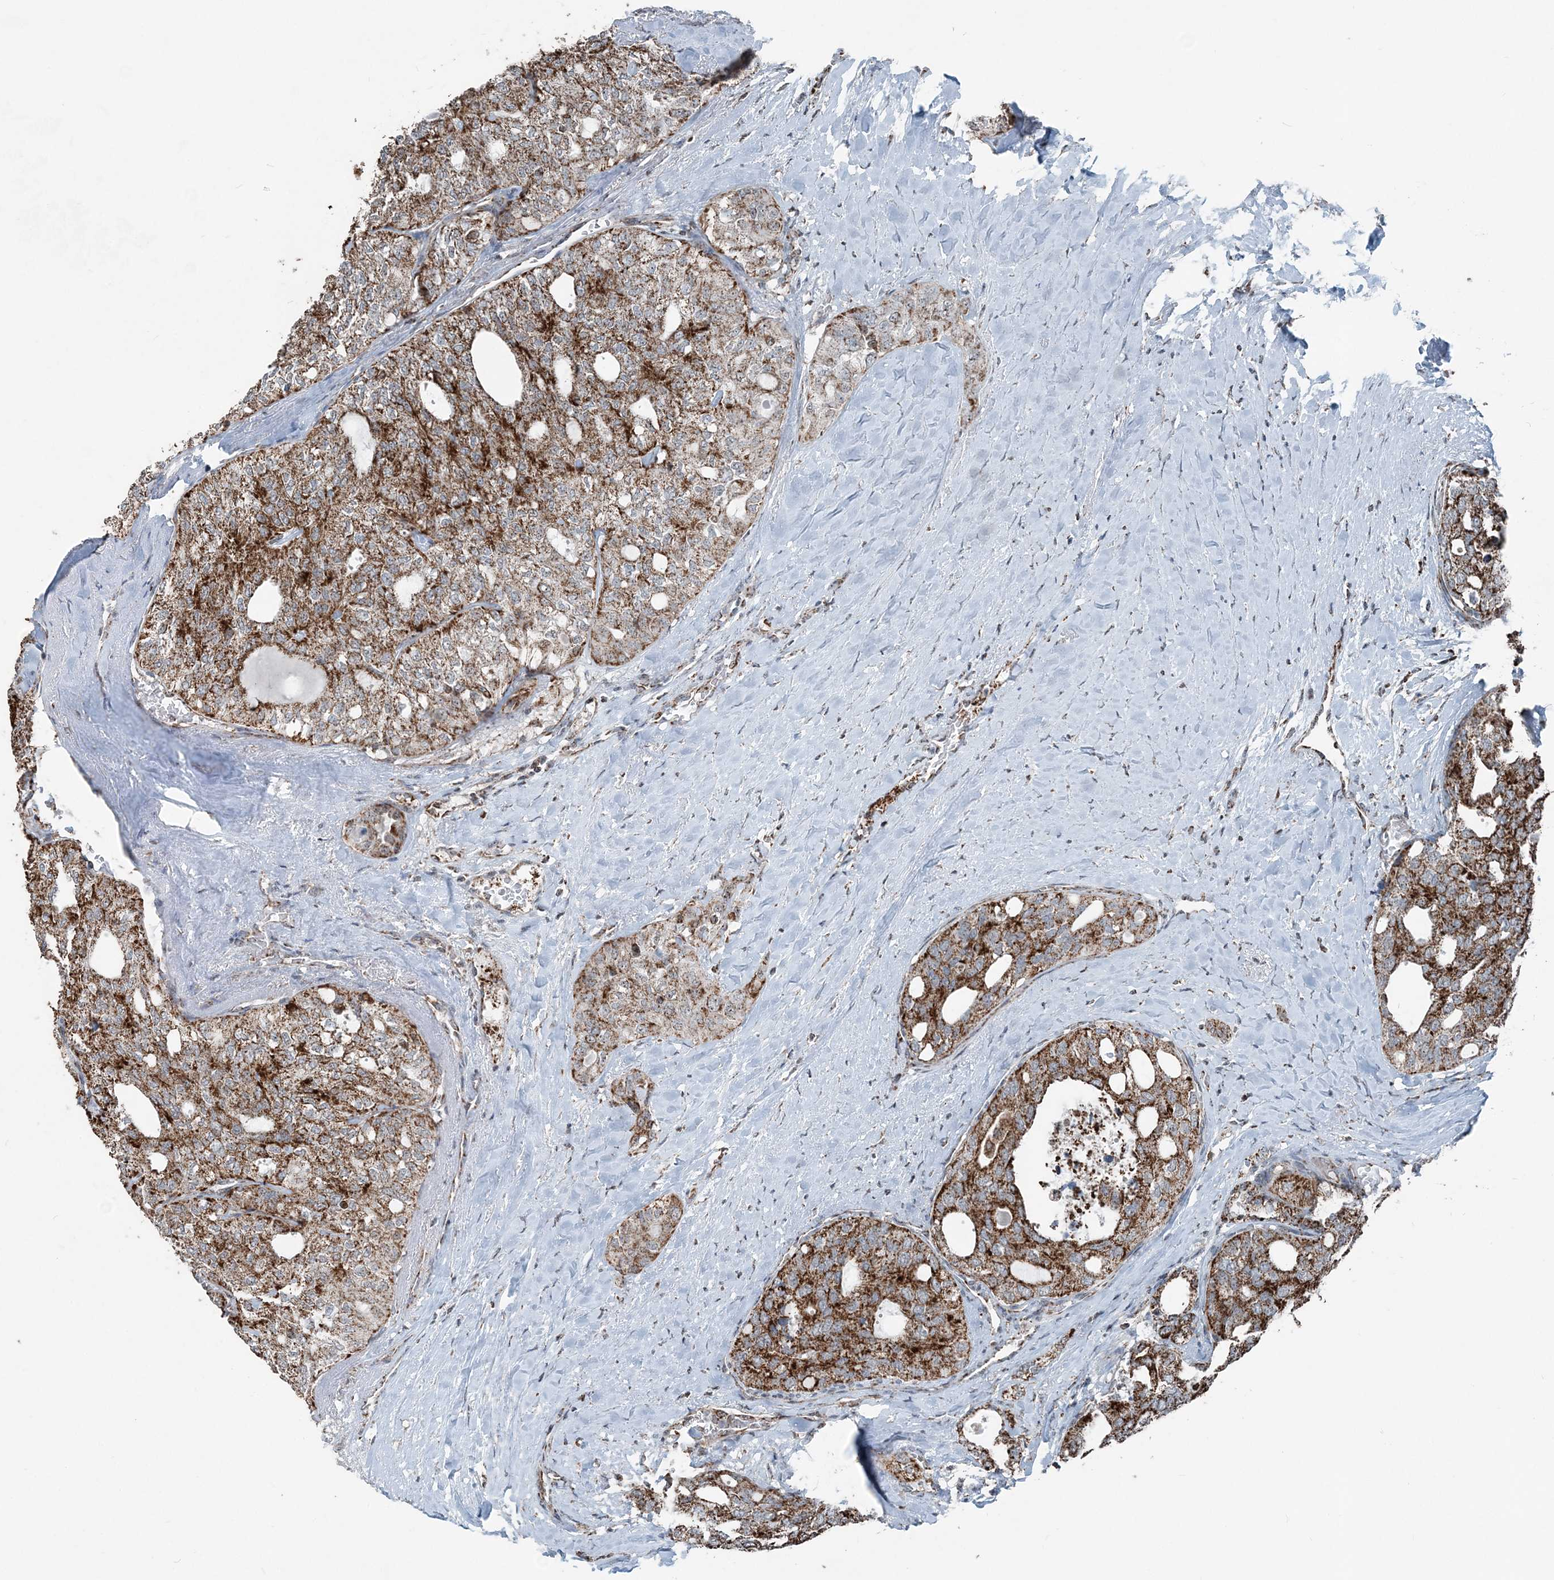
{"staining": {"intensity": "strong", "quantity": ">75%", "location": "cytoplasmic/membranous"}, "tissue": "thyroid cancer", "cell_type": "Tumor cells", "image_type": "cancer", "snomed": [{"axis": "morphology", "description": "Follicular adenoma carcinoma, NOS"}, {"axis": "topography", "description": "Thyroid gland"}], "caption": "Tumor cells exhibit high levels of strong cytoplasmic/membranous expression in about >75% of cells in human follicular adenoma carcinoma (thyroid). (IHC, brightfield microscopy, high magnification).", "gene": "SUCLG1", "patient": {"sex": "male", "age": 75}}